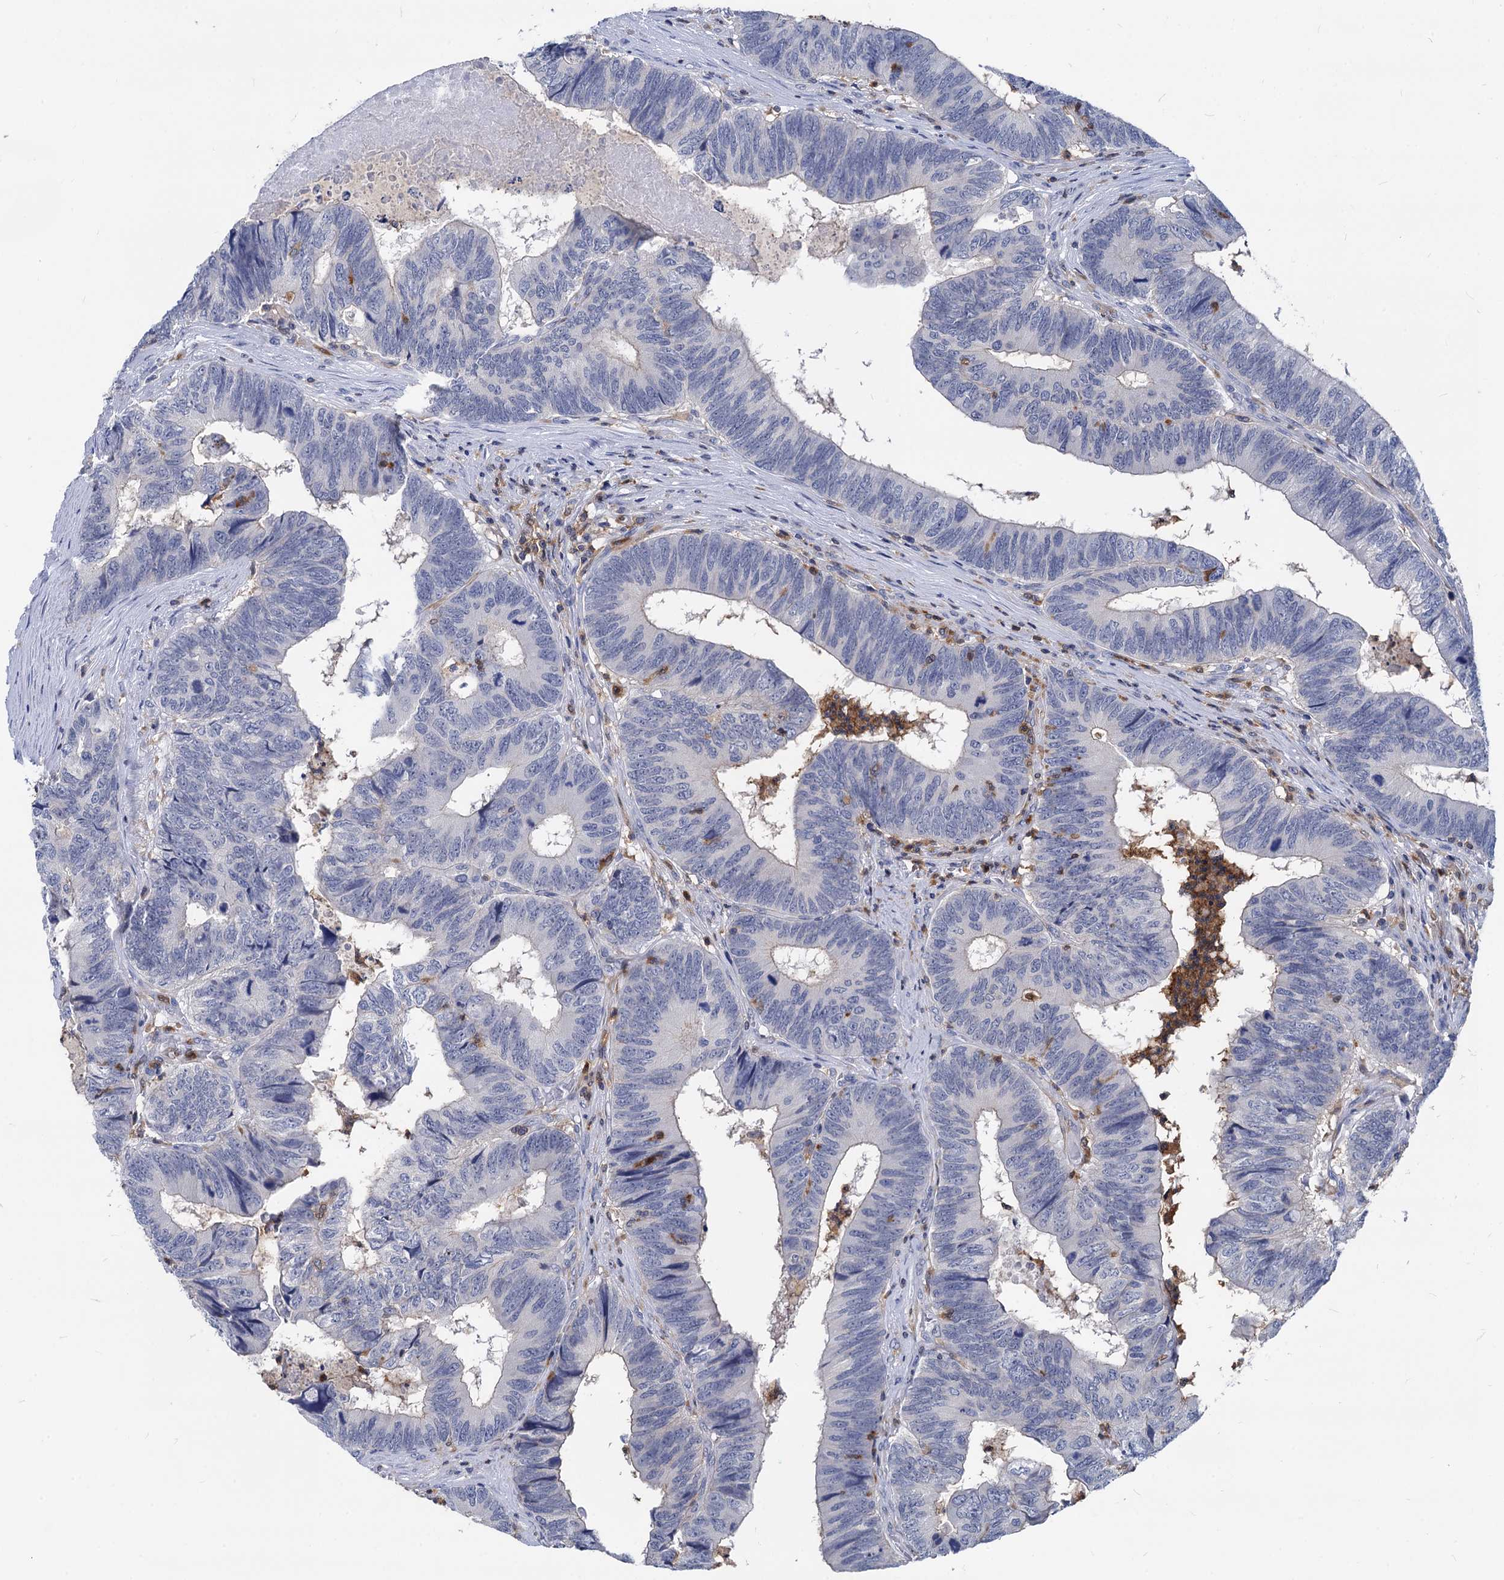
{"staining": {"intensity": "negative", "quantity": "none", "location": "none"}, "tissue": "colorectal cancer", "cell_type": "Tumor cells", "image_type": "cancer", "snomed": [{"axis": "morphology", "description": "Adenocarcinoma, NOS"}, {"axis": "topography", "description": "Colon"}], "caption": "This histopathology image is of colorectal cancer stained with immunohistochemistry (IHC) to label a protein in brown with the nuclei are counter-stained blue. There is no staining in tumor cells.", "gene": "RHOG", "patient": {"sex": "female", "age": 67}}